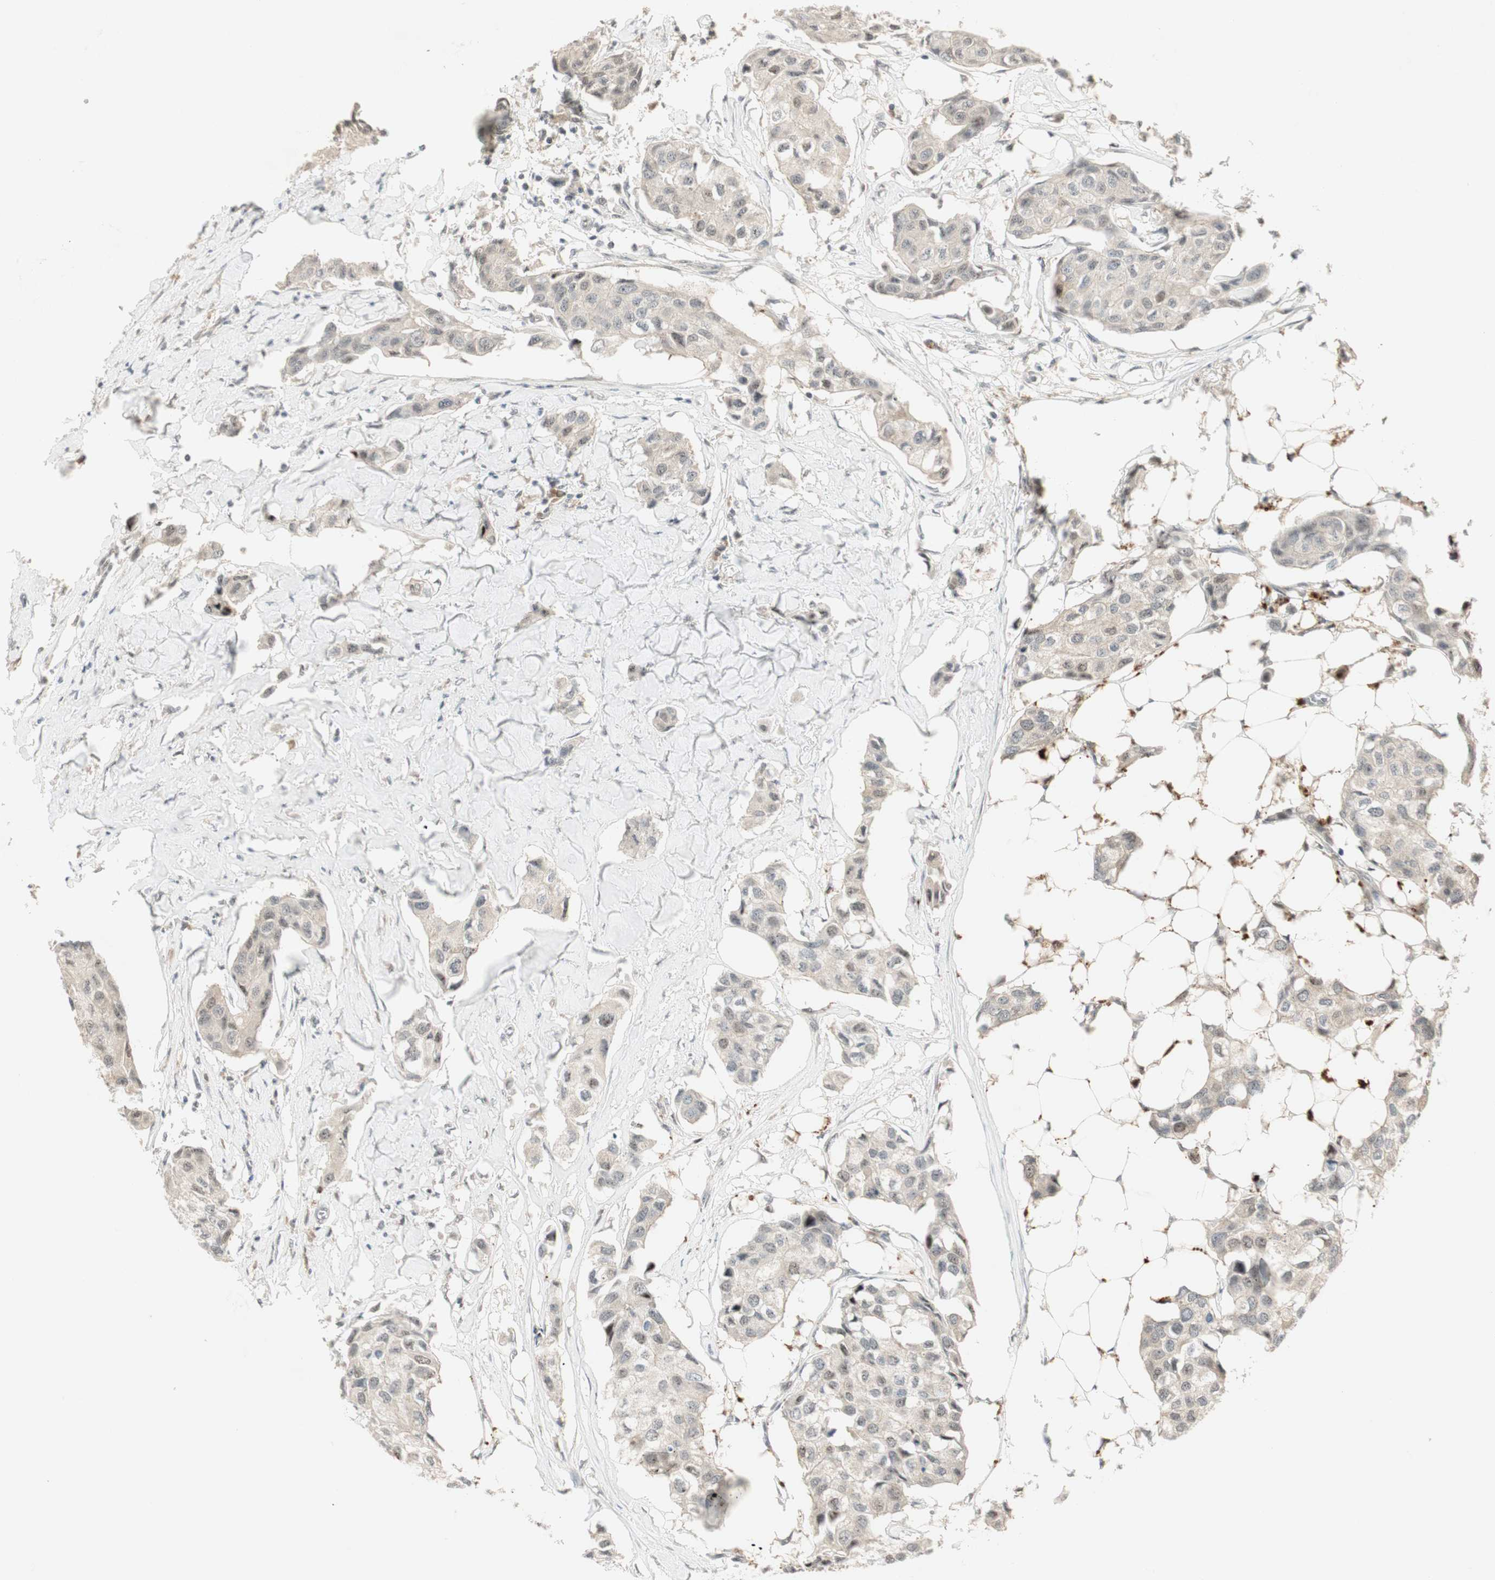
{"staining": {"intensity": "weak", "quantity": ">75%", "location": "cytoplasmic/membranous,nuclear"}, "tissue": "breast cancer", "cell_type": "Tumor cells", "image_type": "cancer", "snomed": [{"axis": "morphology", "description": "Duct carcinoma"}, {"axis": "topography", "description": "Breast"}], "caption": "Brown immunohistochemical staining in invasive ductal carcinoma (breast) displays weak cytoplasmic/membranous and nuclear expression in approximately >75% of tumor cells.", "gene": "ACSL5", "patient": {"sex": "female", "age": 80}}